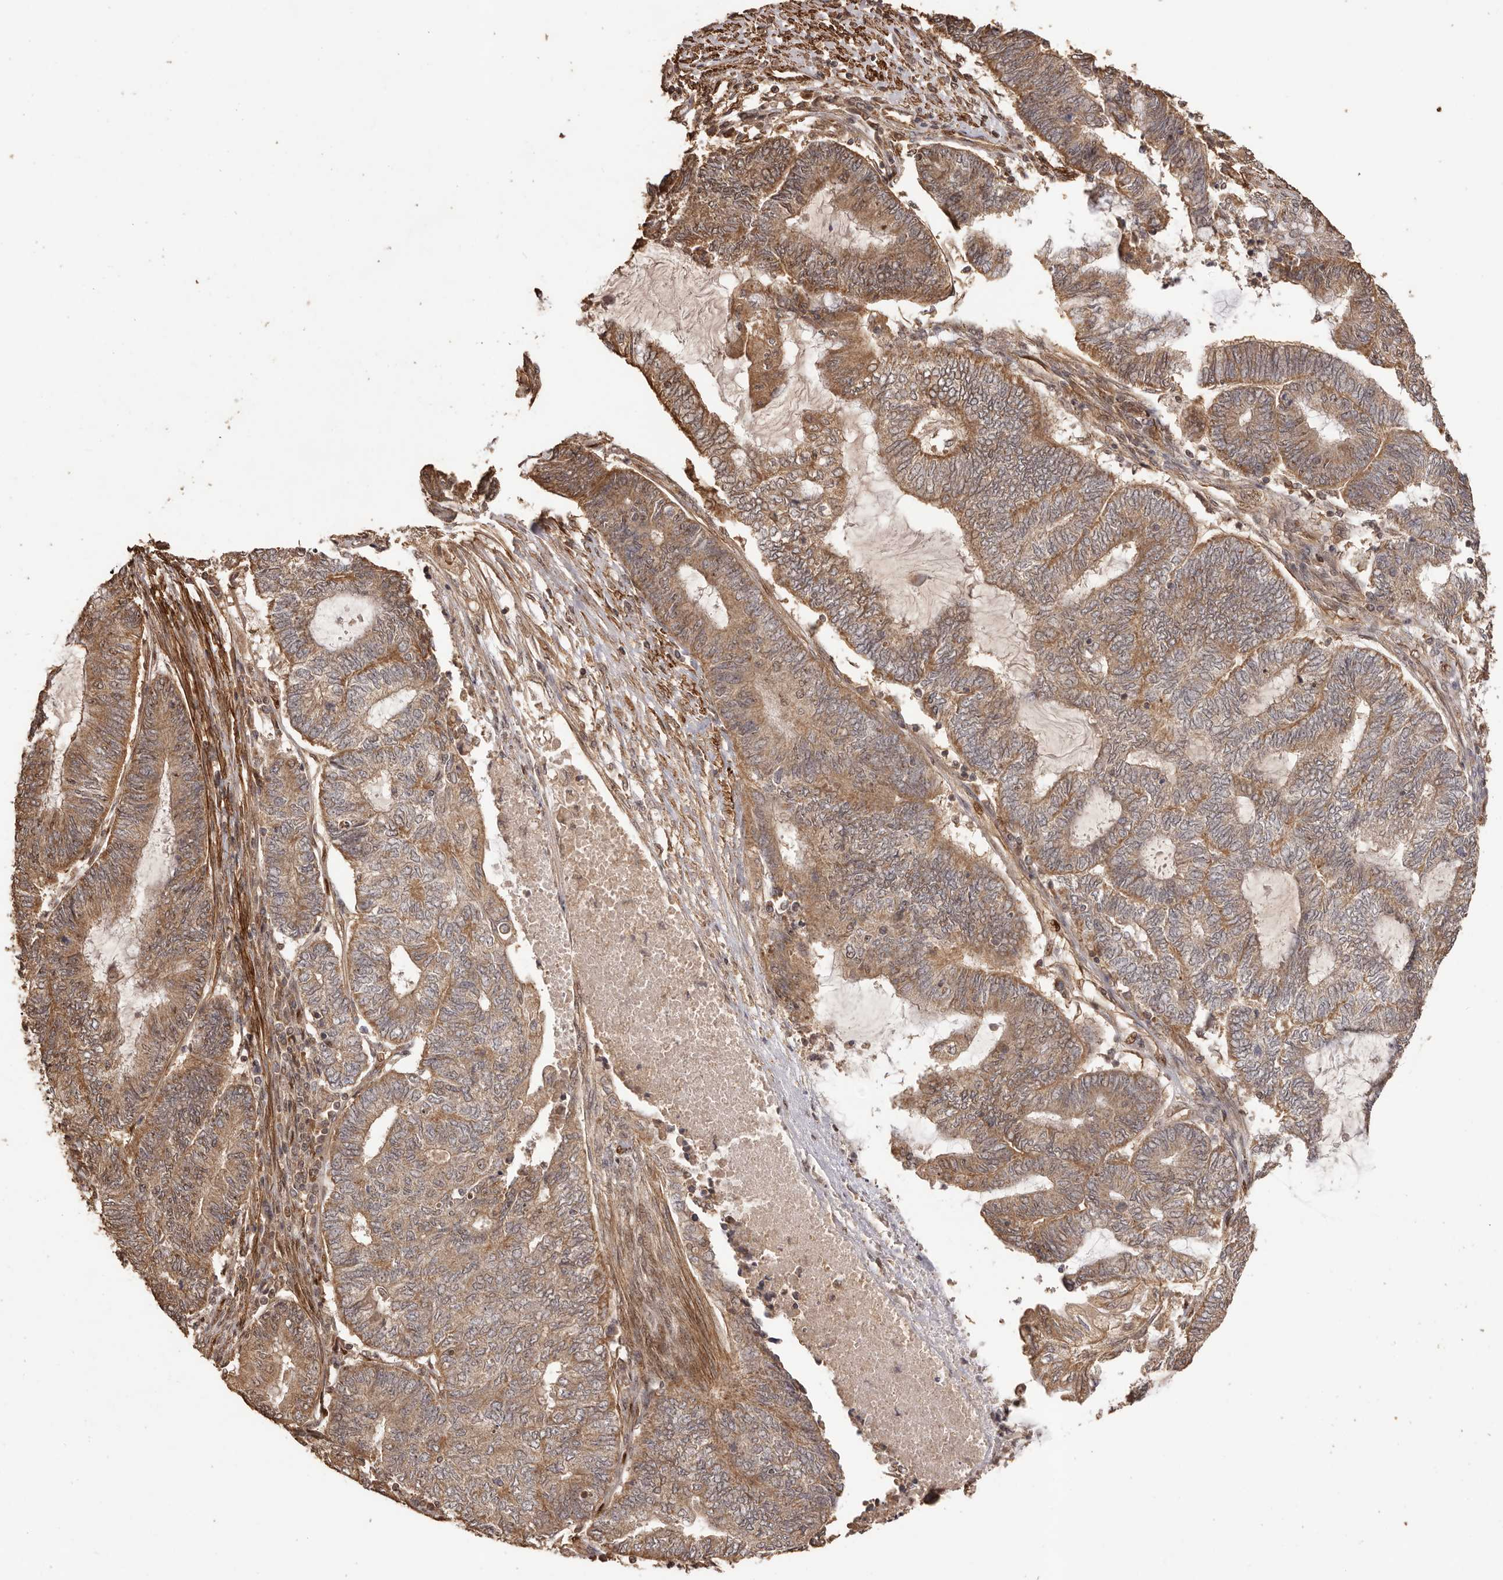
{"staining": {"intensity": "moderate", "quantity": ">75%", "location": "cytoplasmic/membranous"}, "tissue": "endometrial cancer", "cell_type": "Tumor cells", "image_type": "cancer", "snomed": [{"axis": "morphology", "description": "Adenocarcinoma, NOS"}, {"axis": "topography", "description": "Uterus"}, {"axis": "topography", "description": "Endometrium"}], "caption": "A high-resolution photomicrograph shows immunohistochemistry staining of endometrial cancer, which reveals moderate cytoplasmic/membranous expression in approximately >75% of tumor cells.", "gene": "UBR2", "patient": {"sex": "female", "age": 70}}